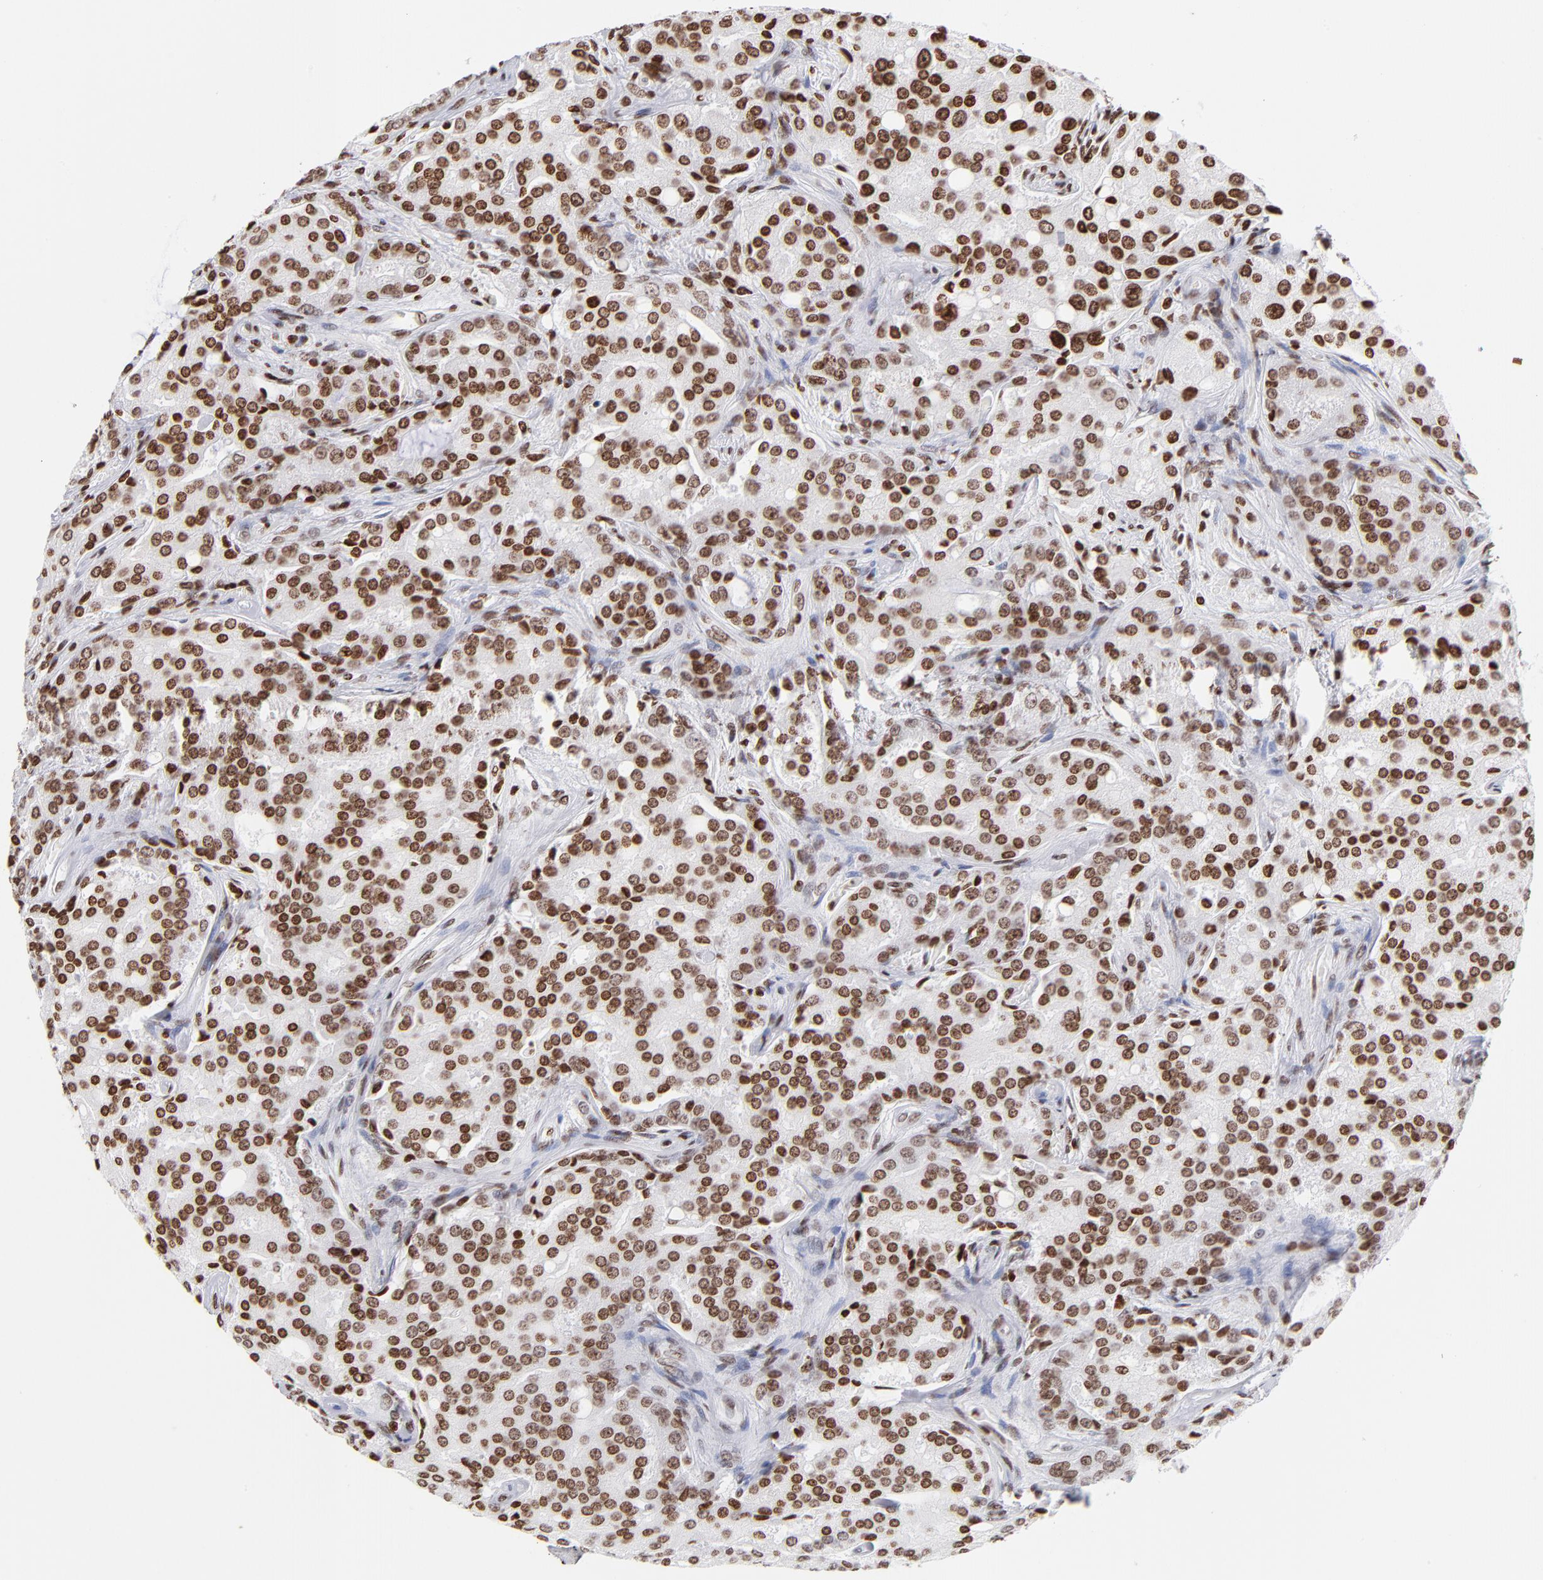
{"staining": {"intensity": "strong", "quantity": ">75%", "location": "nuclear"}, "tissue": "prostate cancer", "cell_type": "Tumor cells", "image_type": "cancer", "snomed": [{"axis": "morphology", "description": "Adenocarcinoma, High grade"}, {"axis": "topography", "description": "Prostate"}], "caption": "Immunohistochemistry of human prostate cancer (high-grade adenocarcinoma) shows high levels of strong nuclear expression in about >75% of tumor cells. The protein of interest is shown in brown color, while the nuclei are stained blue.", "gene": "RTL4", "patient": {"sex": "male", "age": 72}}